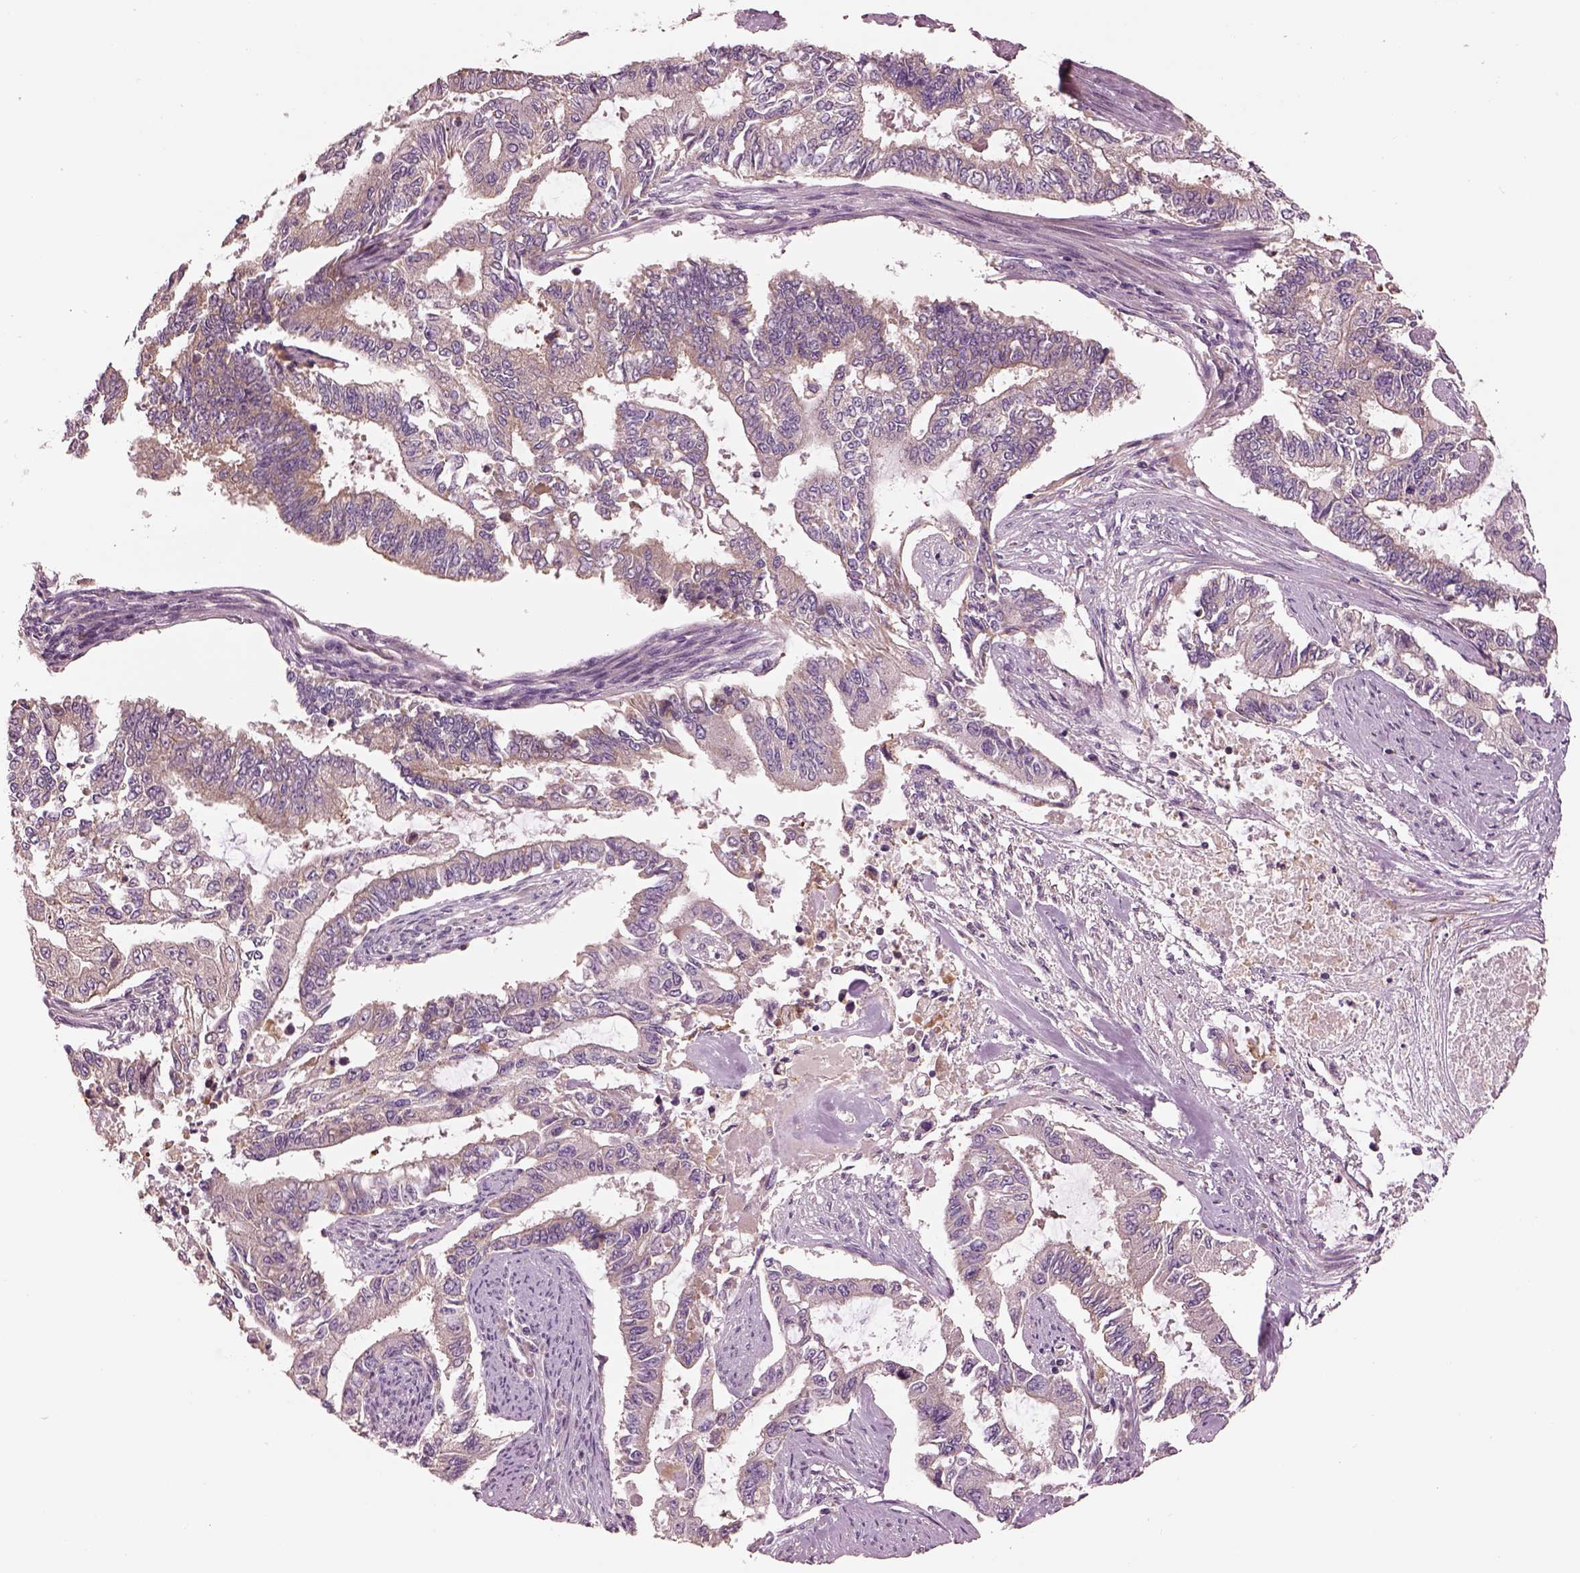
{"staining": {"intensity": "weak", "quantity": "<25%", "location": "cytoplasmic/membranous"}, "tissue": "endometrial cancer", "cell_type": "Tumor cells", "image_type": "cancer", "snomed": [{"axis": "morphology", "description": "Adenocarcinoma, NOS"}, {"axis": "topography", "description": "Uterus"}], "caption": "A micrograph of human adenocarcinoma (endometrial) is negative for staining in tumor cells. (Immunohistochemistry (ihc), brightfield microscopy, high magnification).", "gene": "CAD", "patient": {"sex": "female", "age": 59}}